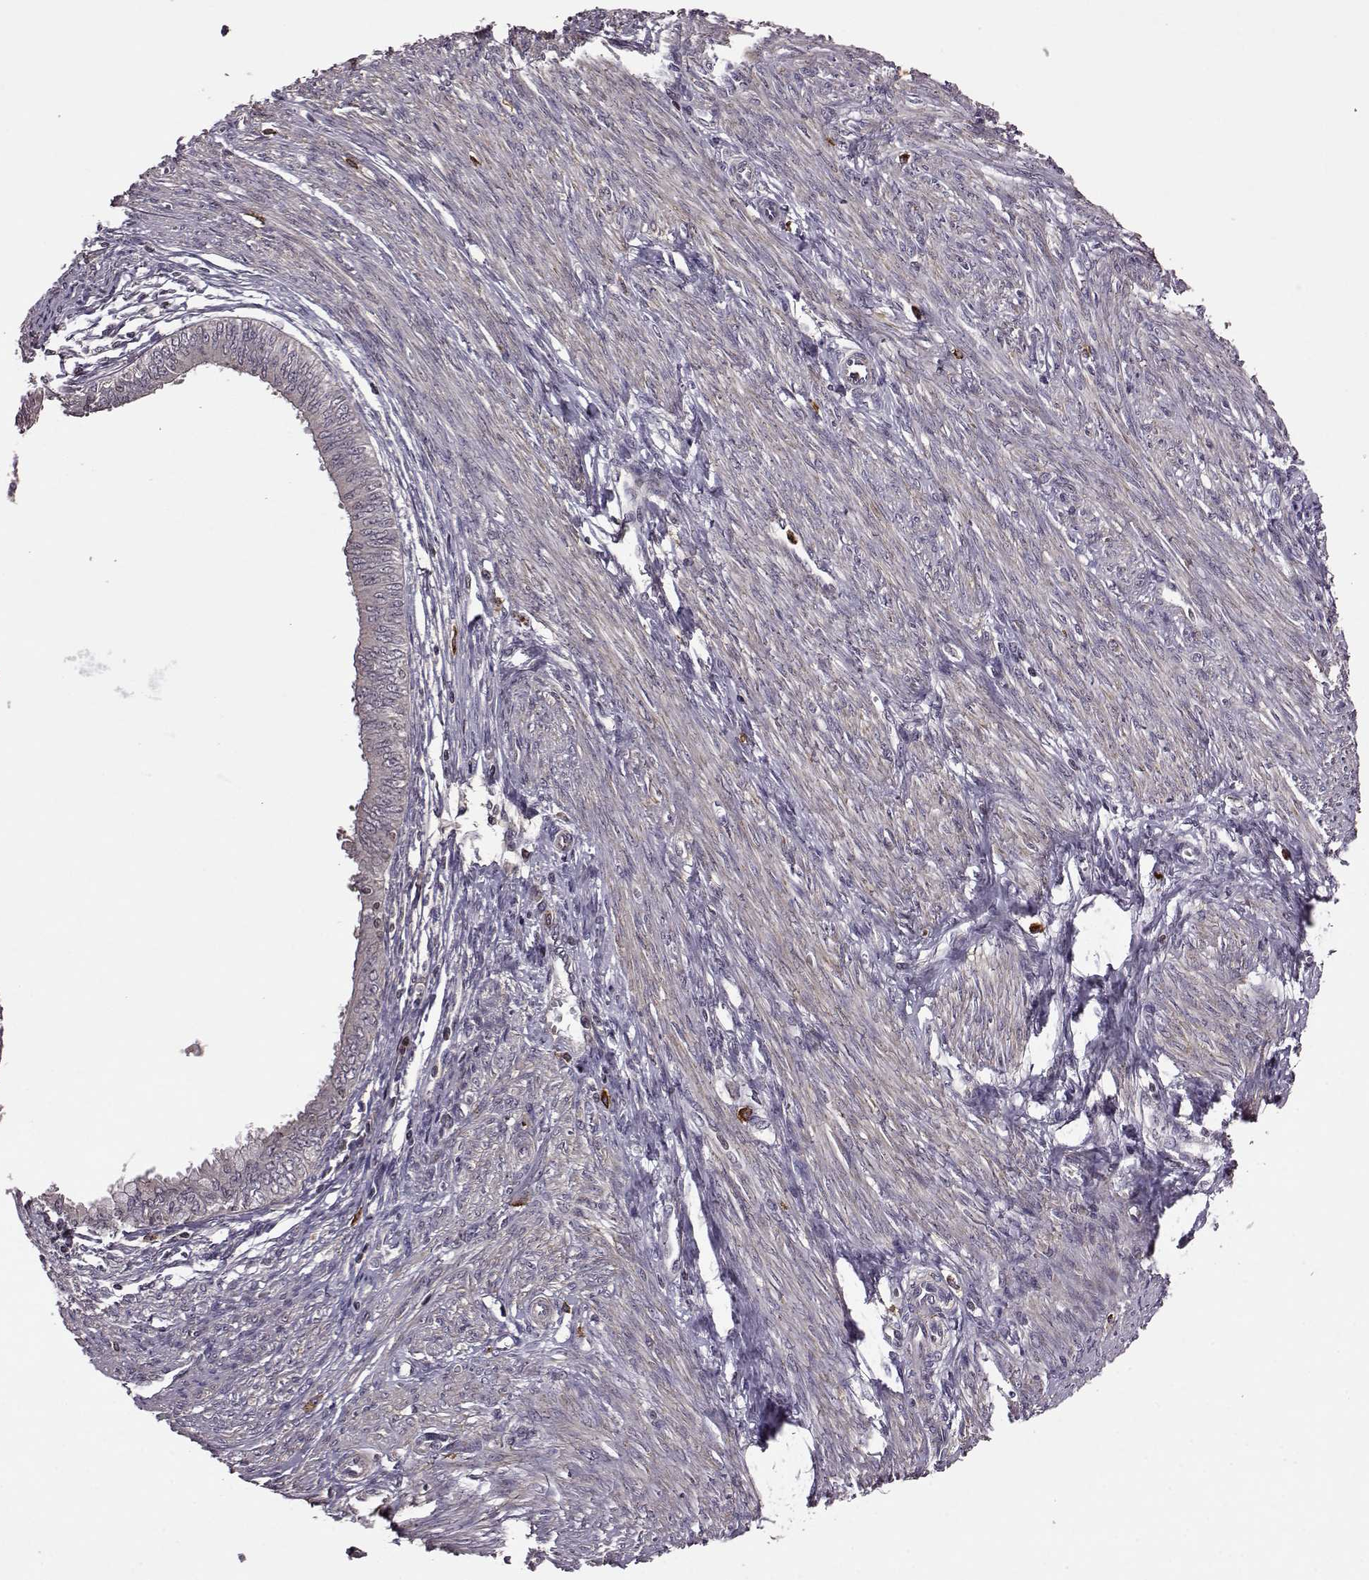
{"staining": {"intensity": "negative", "quantity": "none", "location": "none"}, "tissue": "endometrial cancer", "cell_type": "Tumor cells", "image_type": "cancer", "snomed": [{"axis": "morphology", "description": "Adenocarcinoma, NOS"}, {"axis": "topography", "description": "Endometrium"}], "caption": "A histopathology image of endometrial adenocarcinoma stained for a protein demonstrates no brown staining in tumor cells. (Immunohistochemistry (ihc), brightfield microscopy, high magnification).", "gene": "TRMU", "patient": {"sex": "female", "age": 68}}